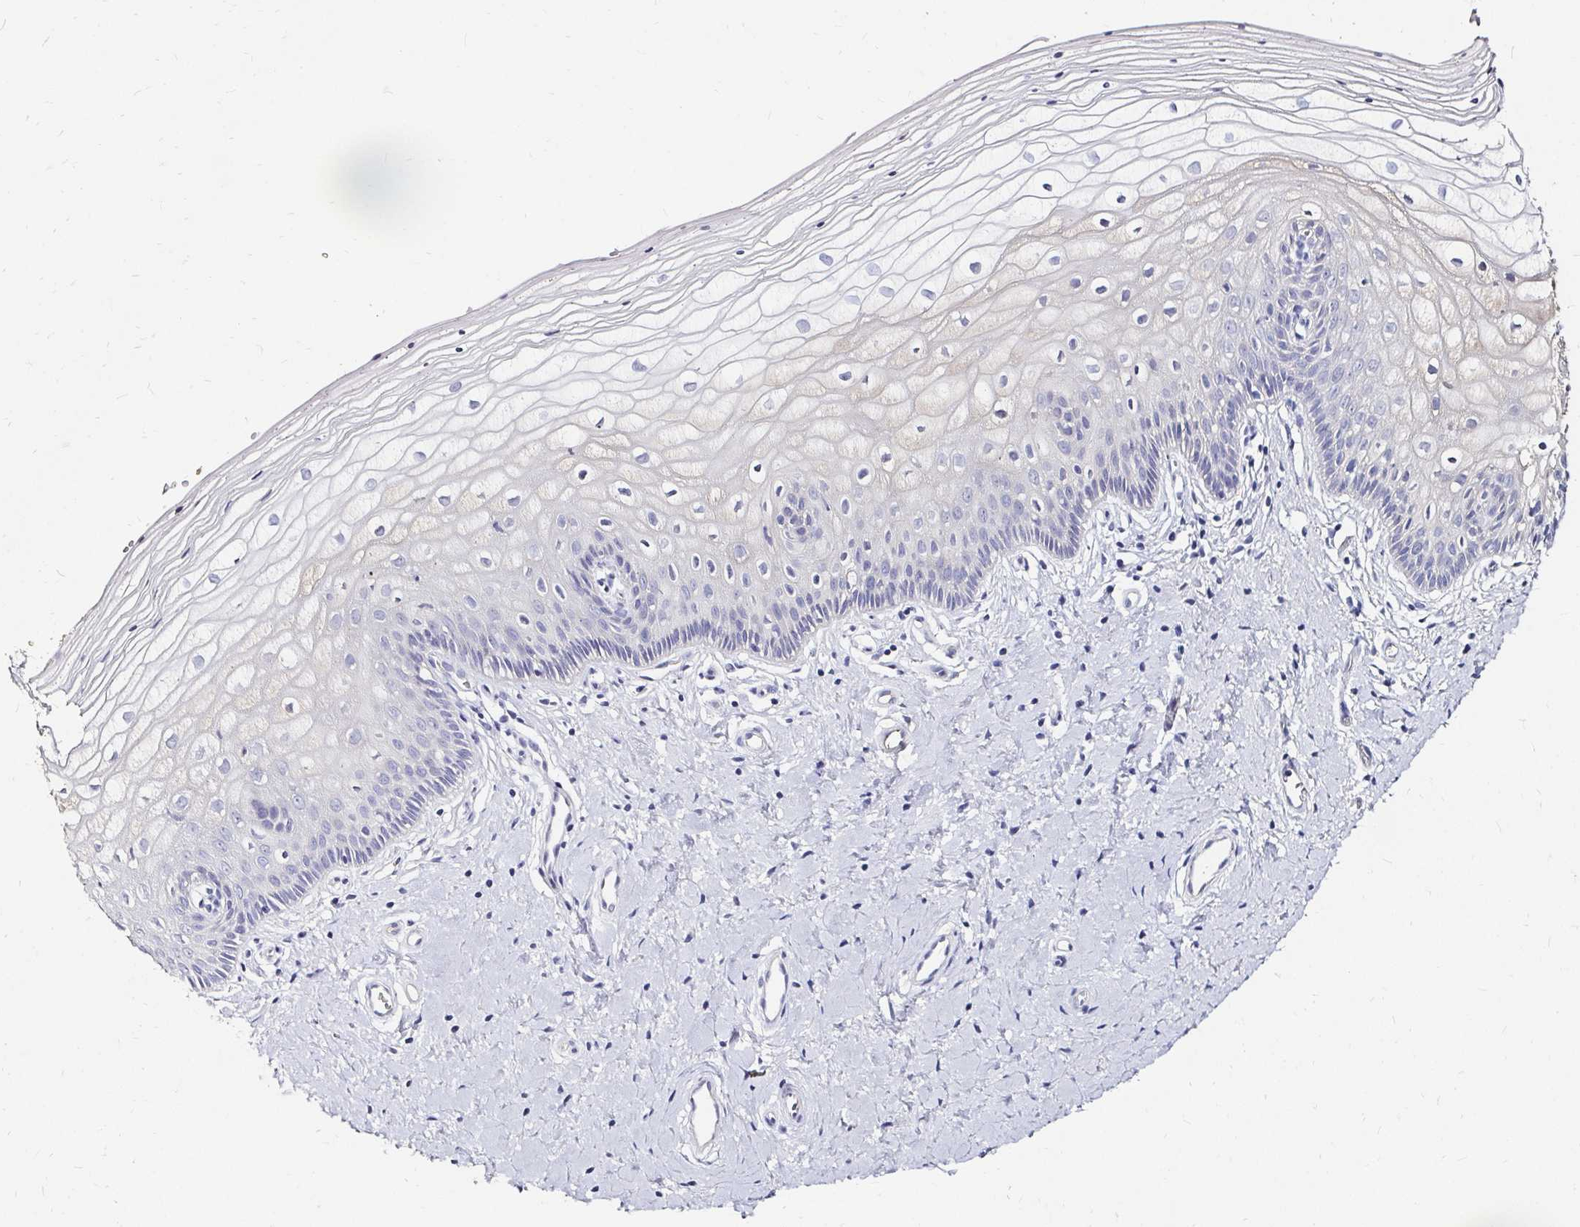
{"staining": {"intensity": "negative", "quantity": "none", "location": "none"}, "tissue": "vagina", "cell_type": "Squamous epithelial cells", "image_type": "normal", "snomed": [{"axis": "morphology", "description": "Normal tissue, NOS"}, {"axis": "topography", "description": "Vagina"}], "caption": "Squamous epithelial cells show no significant staining in benign vagina. (DAB (3,3'-diaminobenzidine) IHC with hematoxylin counter stain).", "gene": "SCG3", "patient": {"sex": "female", "age": 39}}